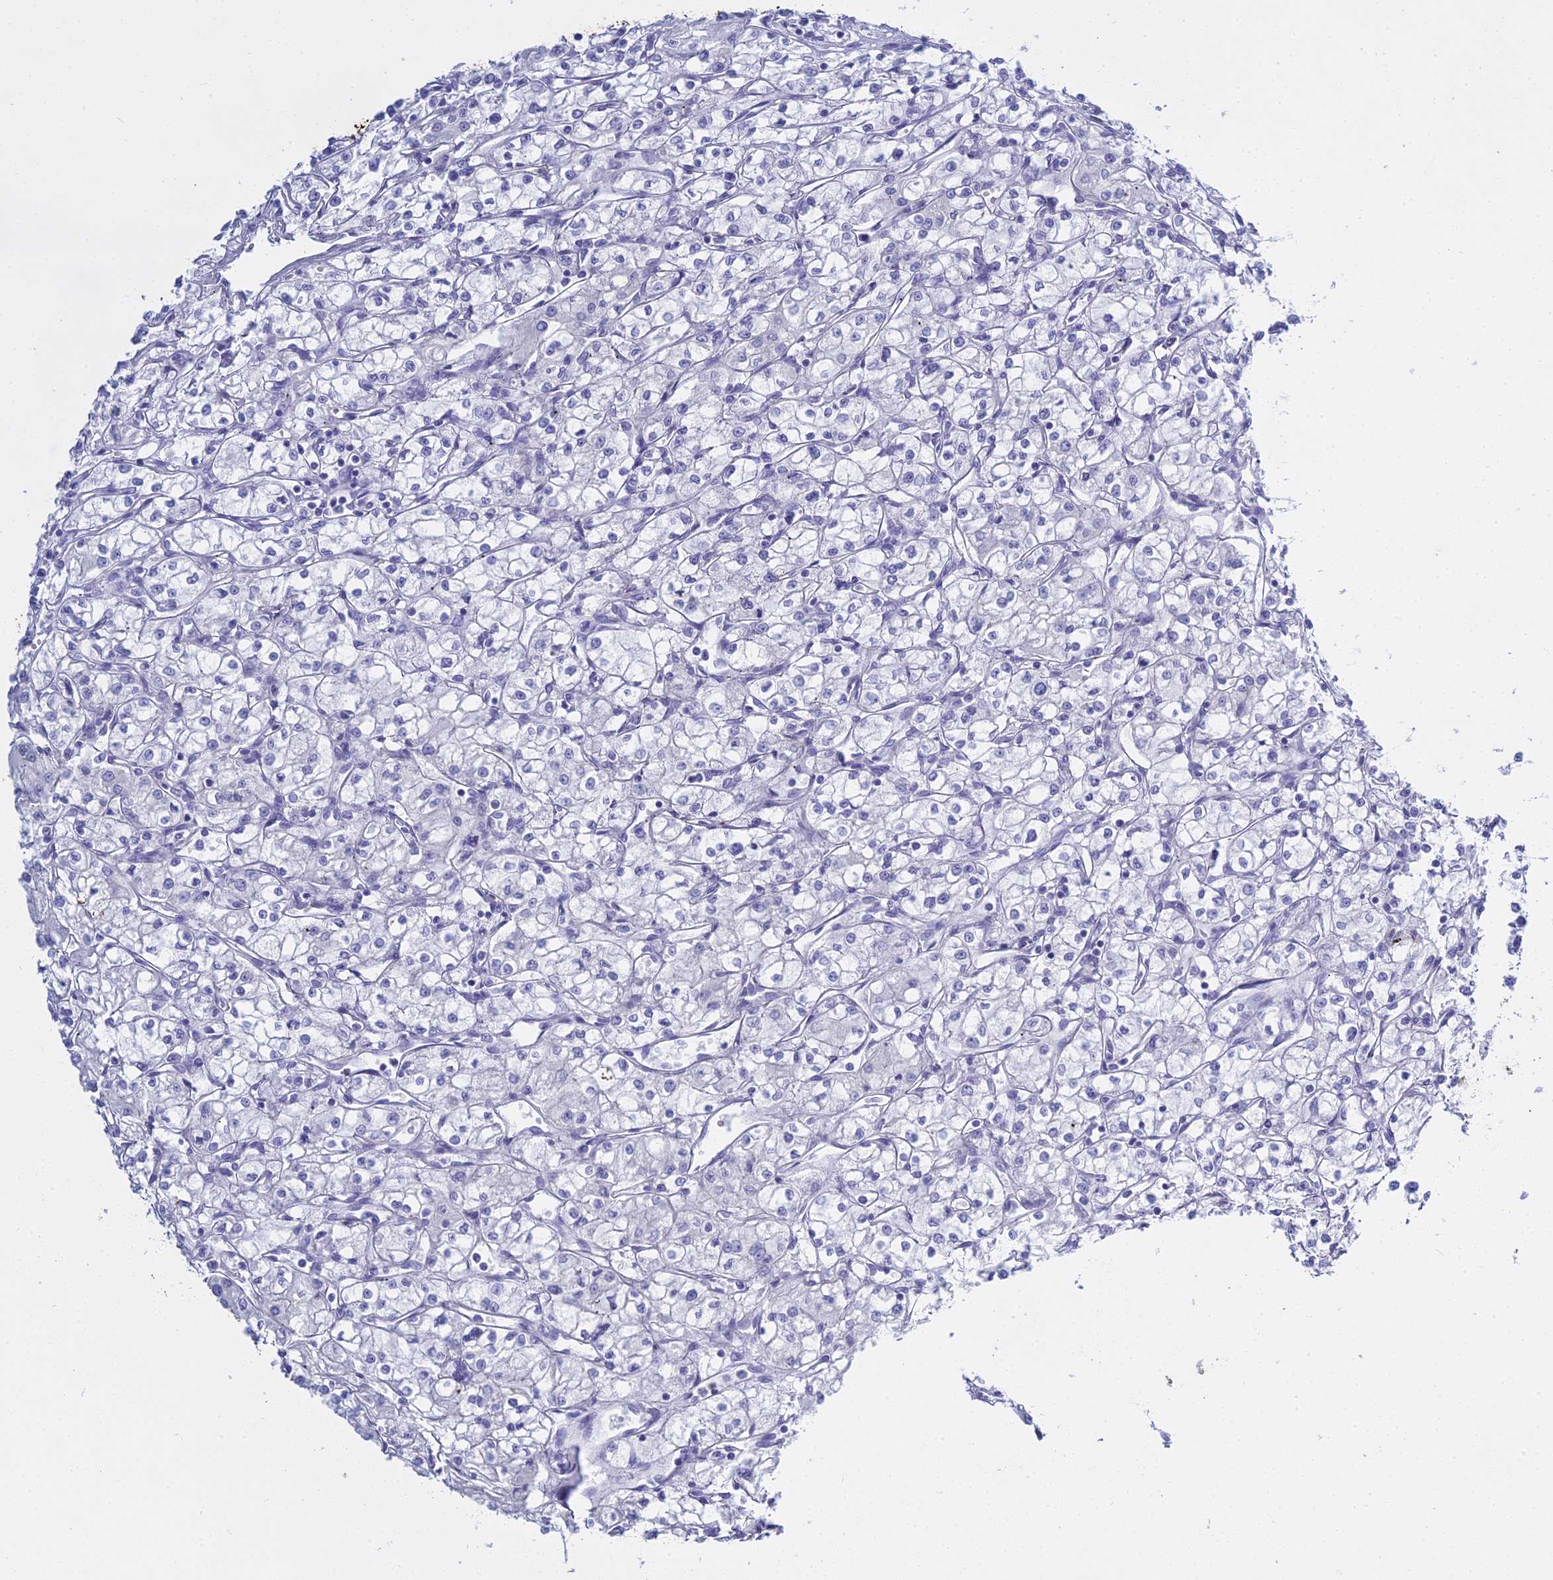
{"staining": {"intensity": "negative", "quantity": "none", "location": "none"}, "tissue": "renal cancer", "cell_type": "Tumor cells", "image_type": "cancer", "snomed": [{"axis": "morphology", "description": "Adenocarcinoma, NOS"}, {"axis": "topography", "description": "Kidney"}], "caption": "Immunohistochemistry (IHC) micrograph of neoplastic tissue: human renal adenocarcinoma stained with DAB demonstrates no significant protein staining in tumor cells.", "gene": "S100A7", "patient": {"sex": "male", "age": 59}}